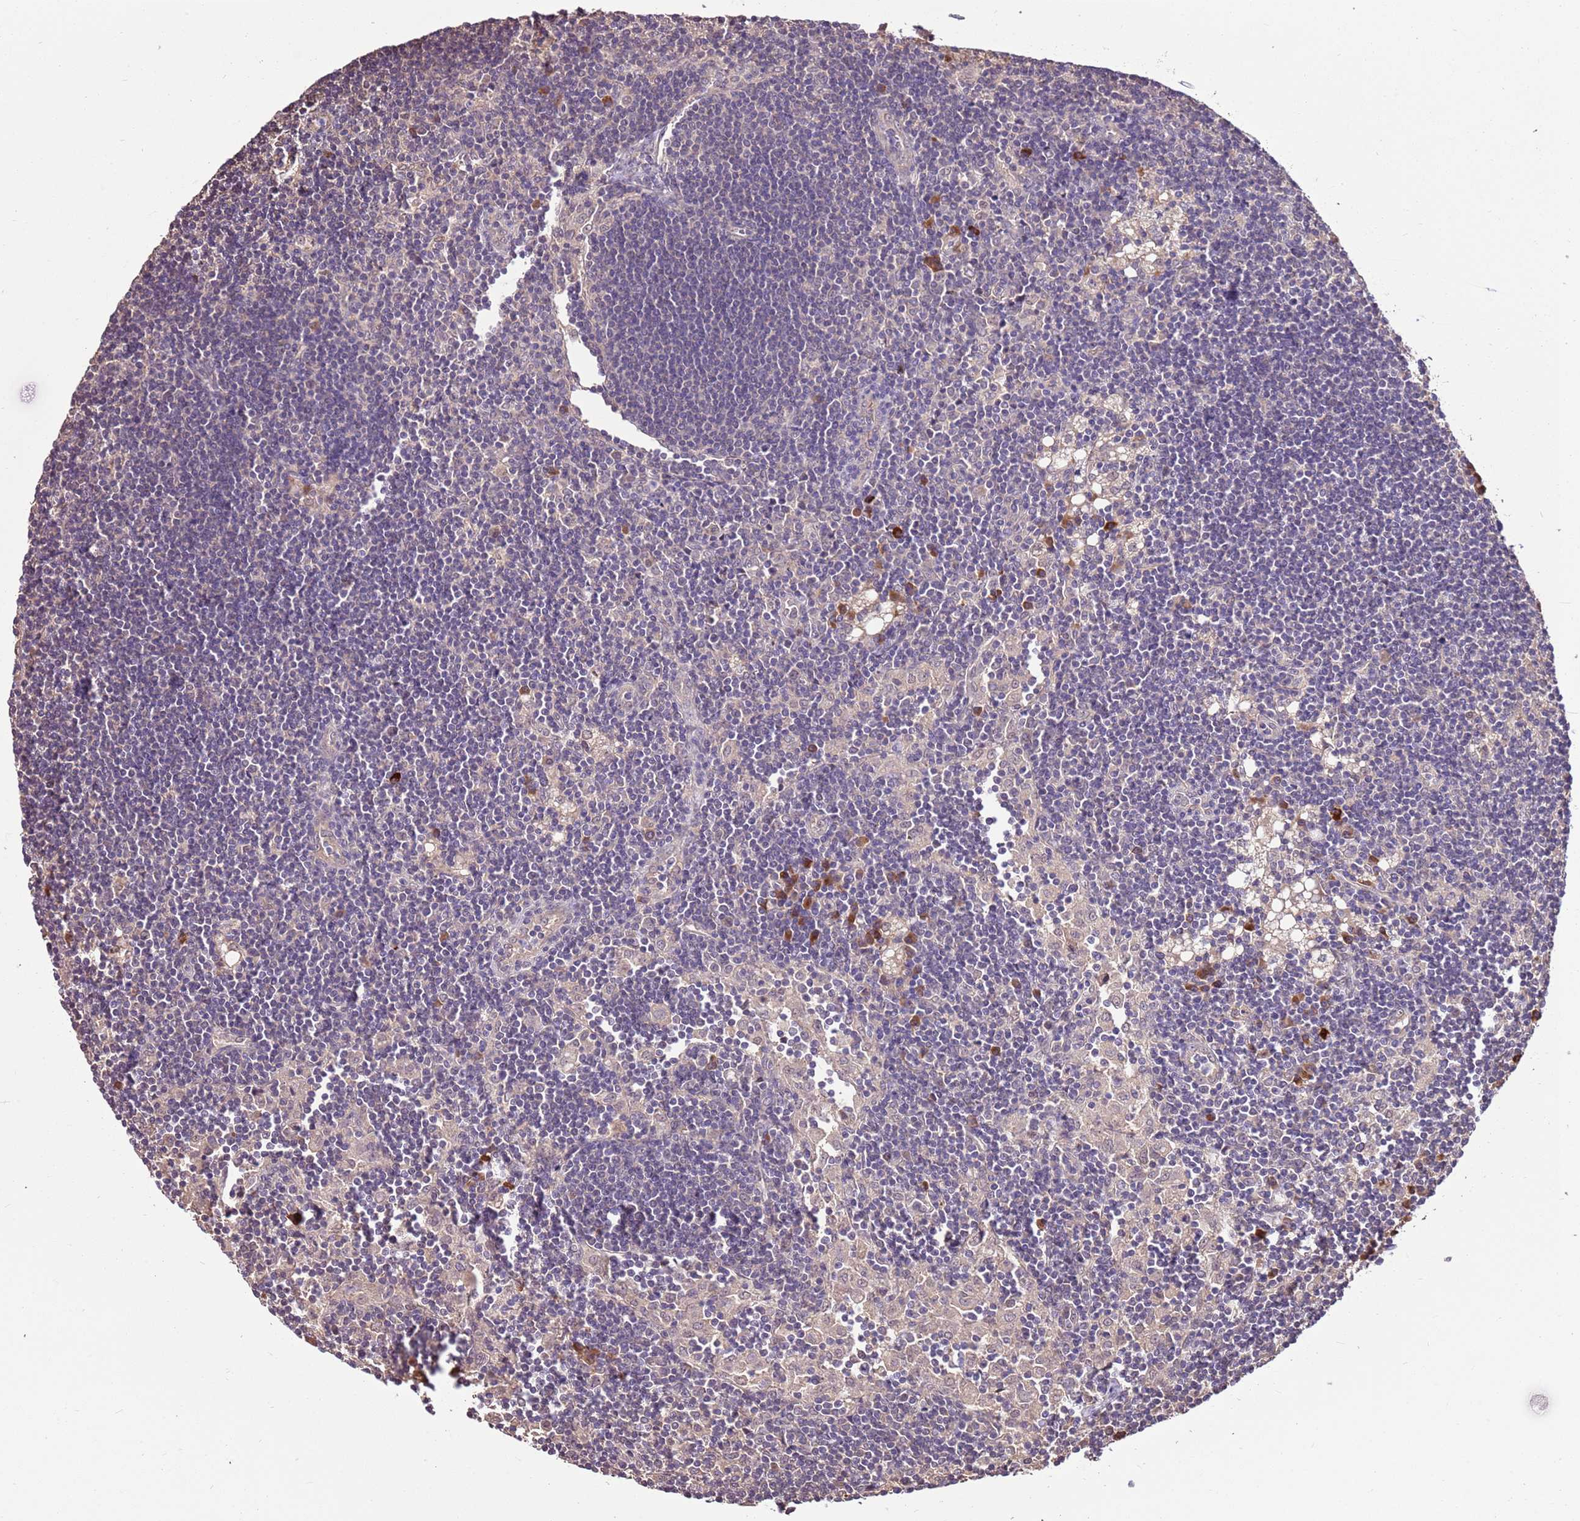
{"staining": {"intensity": "negative", "quantity": "none", "location": "none"}, "tissue": "lymph node", "cell_type": "Germinal center cells", "image_type": "normal", "snomed": [{"axis": "morphology", "description": "Normal tissue, NOS"}, {"axis": "topography", "description": "Lymph node"}], "caption": "A photomicrograph of human lymph node is negative for staining in germinal center cells. (DAB immunohistochemistry (IHC), high magnification).", "gene": "BBS5", "patient": {"sex": "male", "age": 24}}